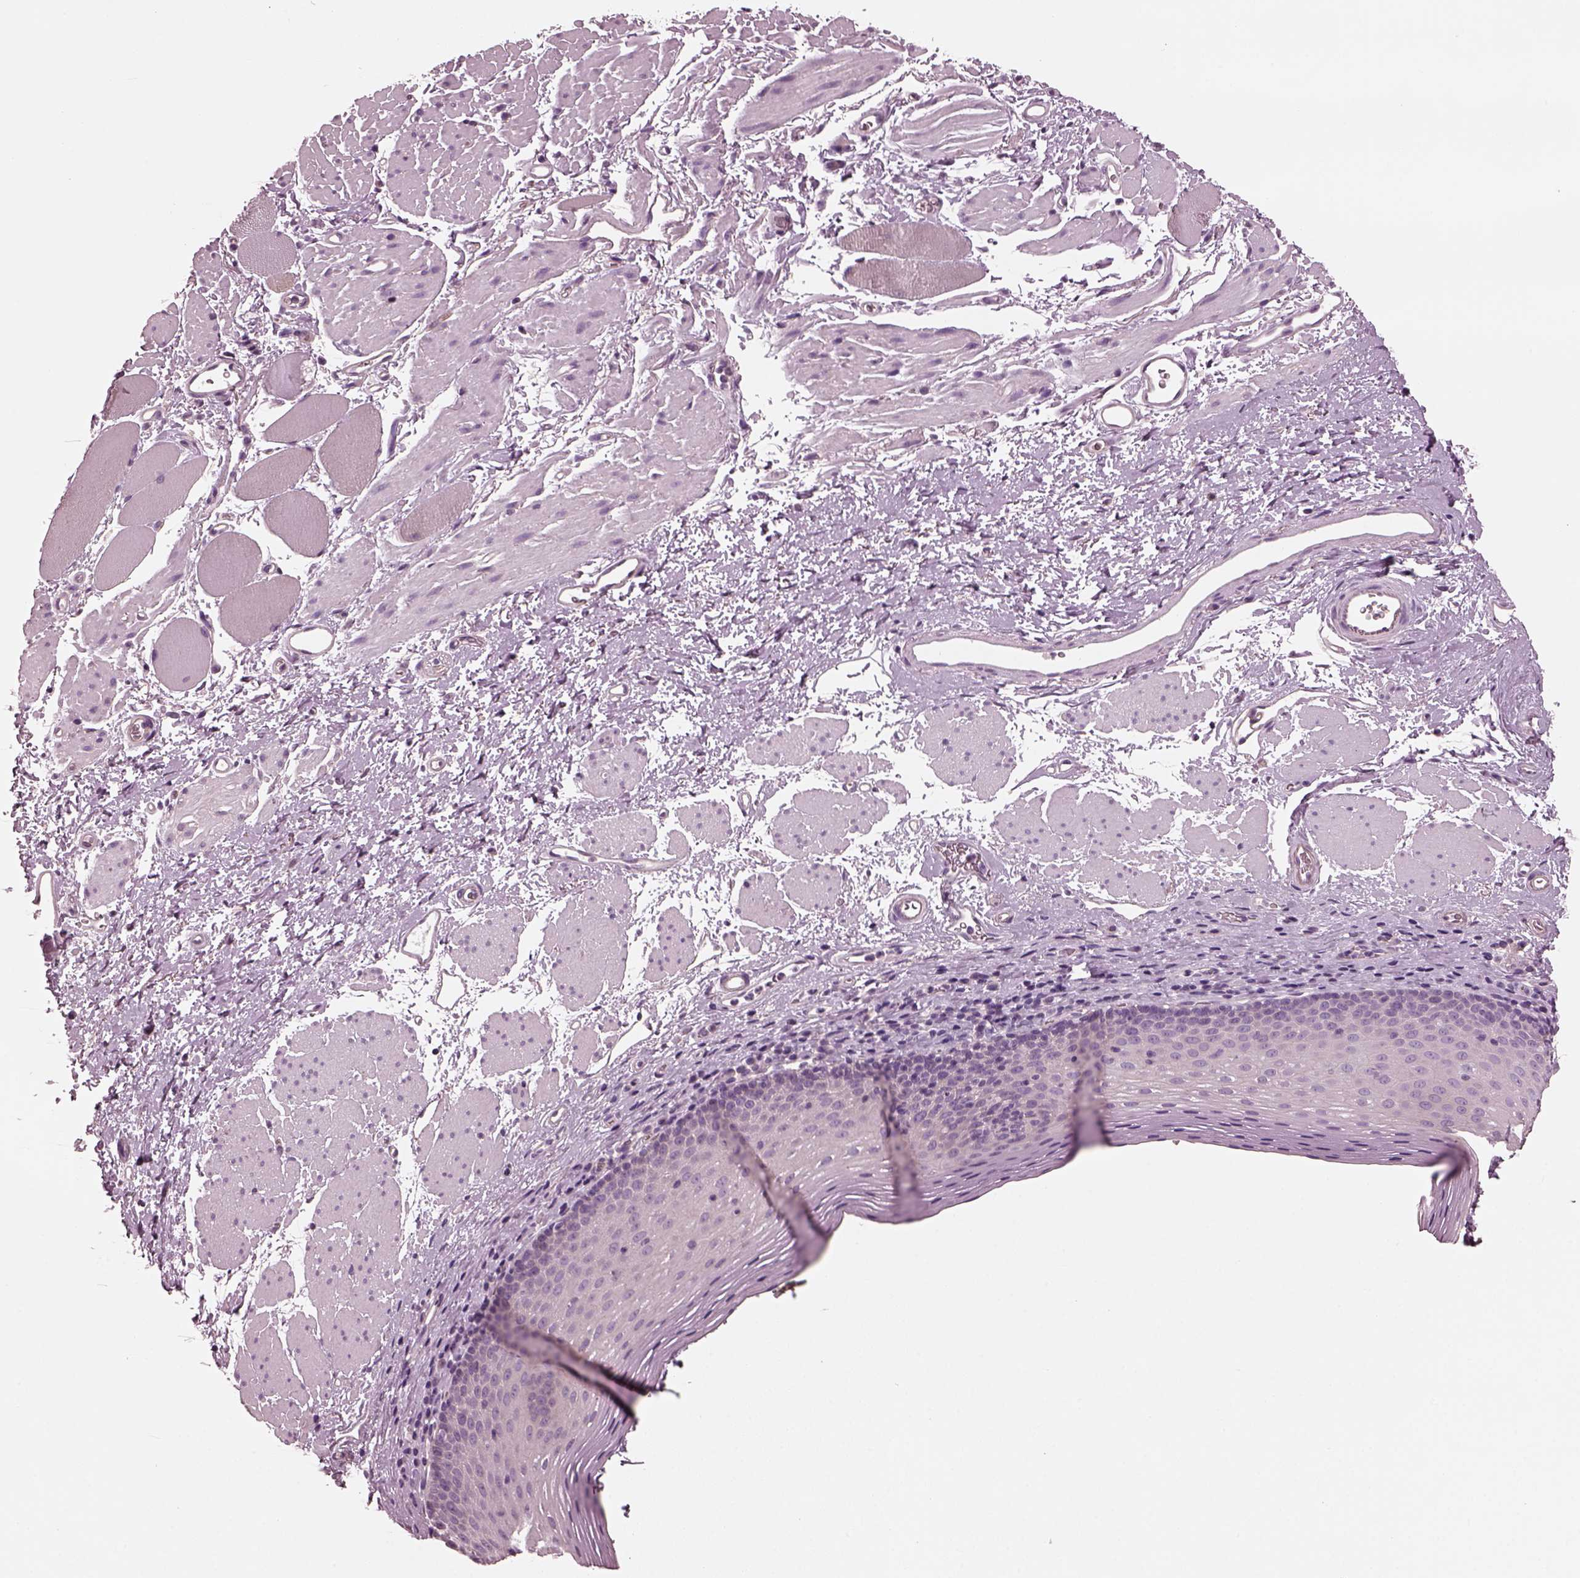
{"staining": {"intensity": "negative", "quantity": "none", "location": "none"}, "tissue": "esophagus", "cell_type": "Squamous epithelial cells", "image_type": "normal", "snomed": [{"axis": "morphology", "description": "Normal tissue, NOS"}, {"axis": "topography", "description": "Esophagus"}], "caption": "IHC micrograph of normal esophagus: esophagus stained with DAB (3,3'-diaminobenzidine) reveals no significant protein expression in squamous epithelial cells. Brightfield microscopy of immunohistochemistry (IHC) stained with DAB (3,3'-diaminobenzidine) (brown) and hematoxylin (blue), captured at high magnification.", "gene": "ODAD1", "patient": {"sex": "female", "age": 68}}